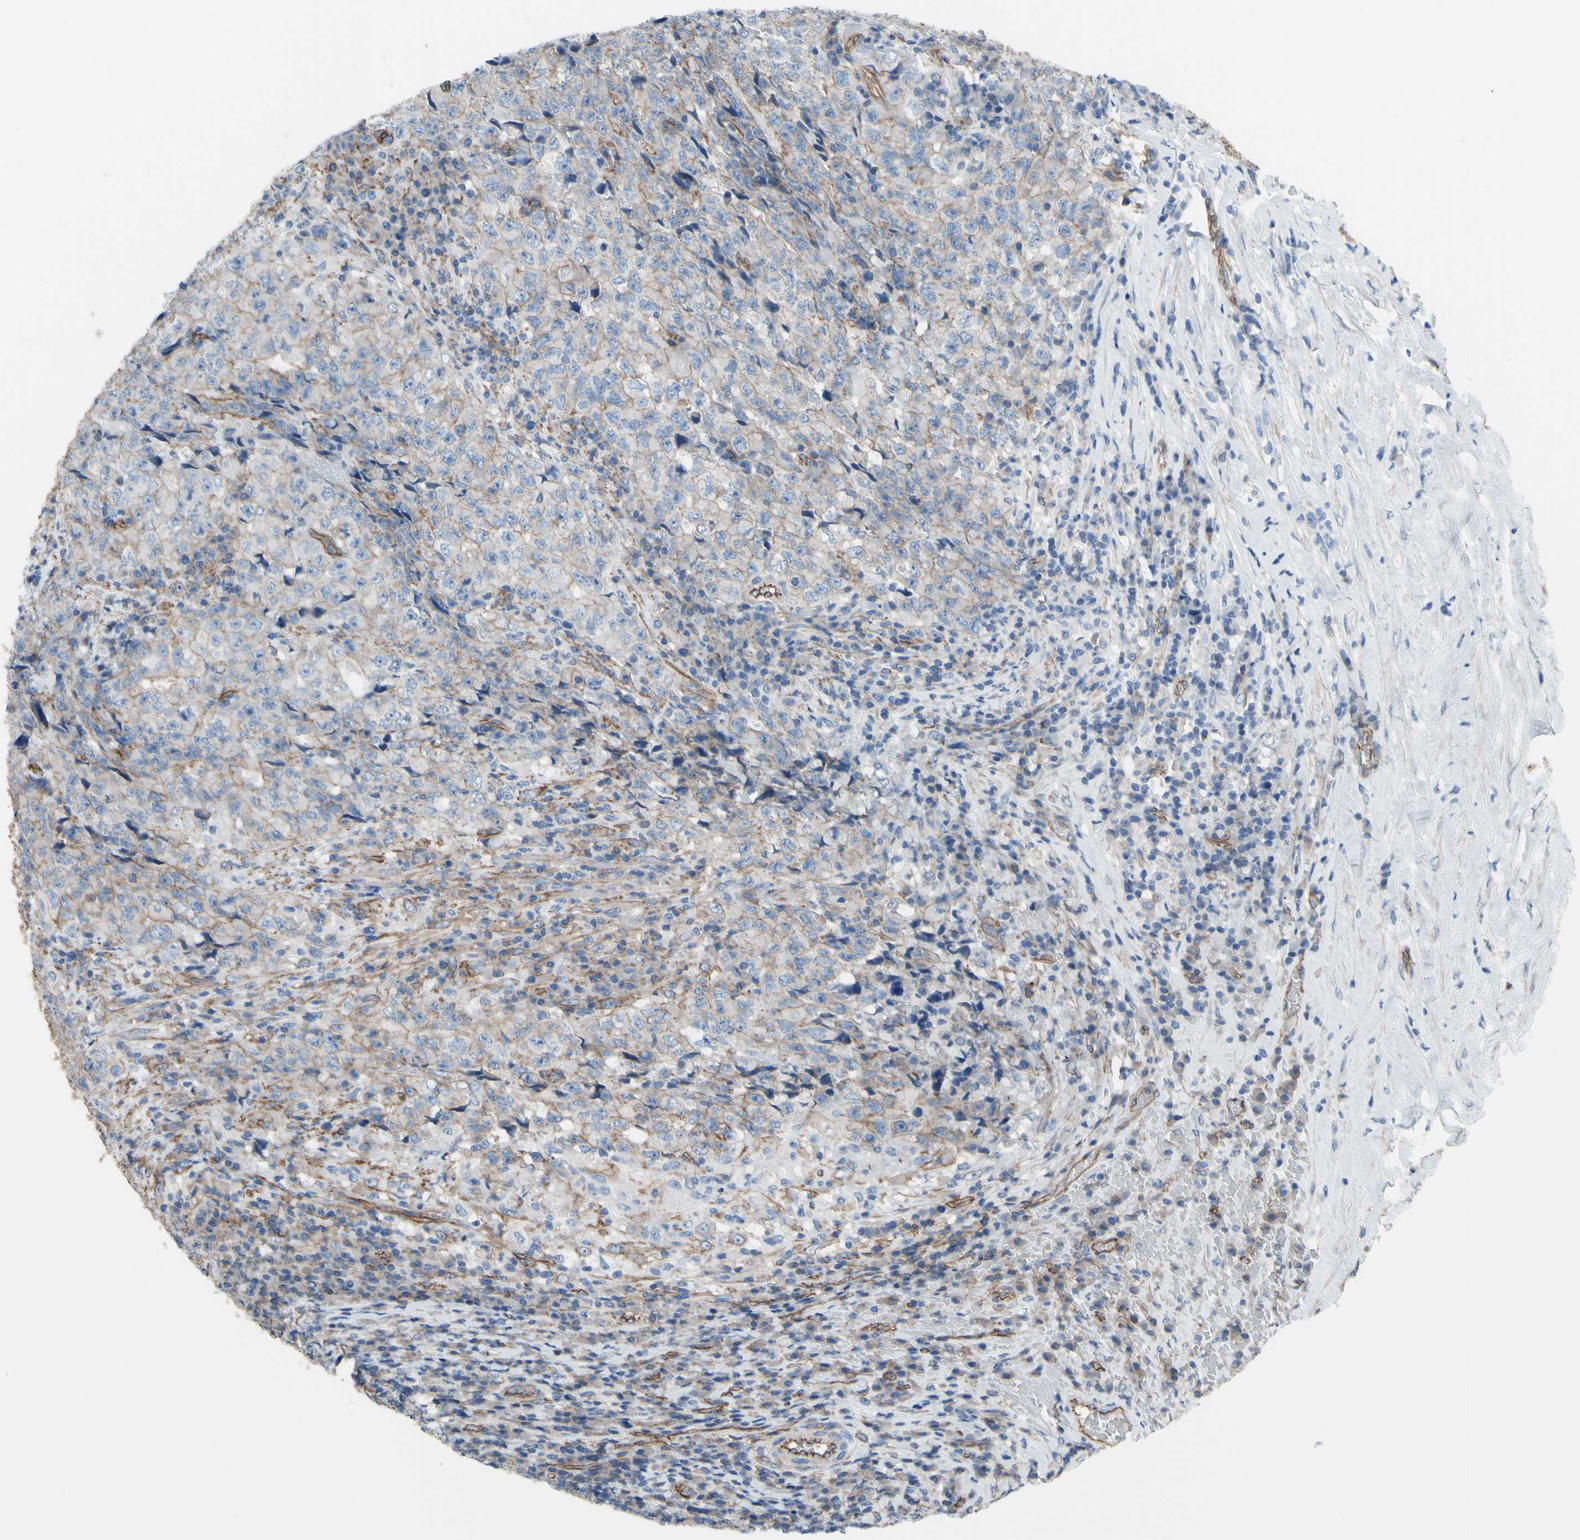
{"staining": {"intensity": "weak", "quantity": ">75%", "location": "cytoplasmic/membranous"}, "tissue": "testis cancer", "cell_type": "Tumor cells", "image_type": "cancer", "snomed": [{"axis": "morphology", "description": "Necrosis, NOS"}, {"axis": "morphology", "description": "Carcinoma, Embryonal, NOS"}, {"axis": "topography", "description": "Testis"}], "caption": "Immunohistochemical staining of testis cancer displays low levels of weak cytoplasmic/membranous staining in approximately >75% of tumor cells. (IHC, brightfield microscopy, high magnification).", "gene": "TPBG", "patient": {"sex": "male", "age": 19}}